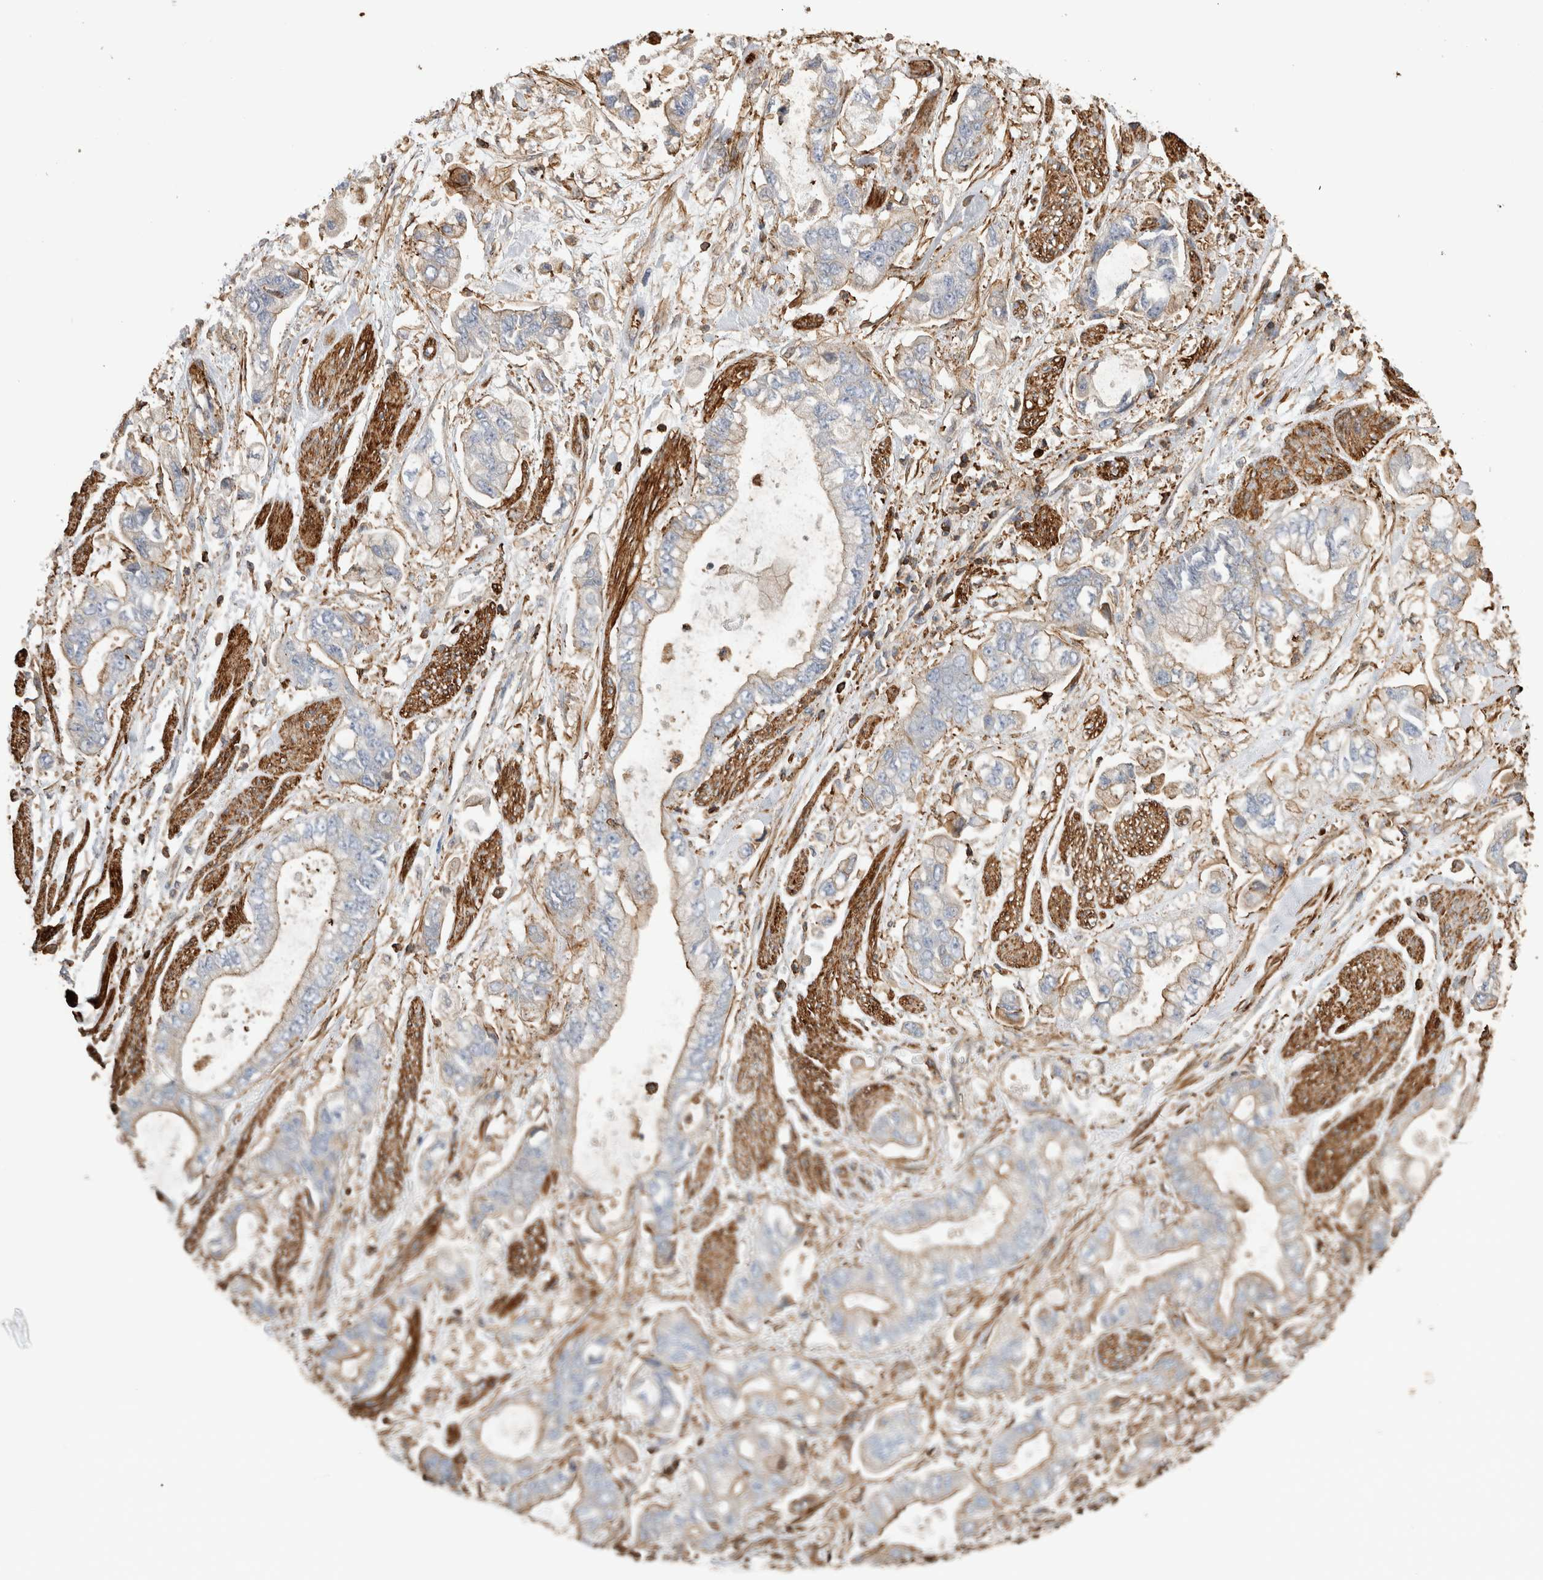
{"staining": {"intensity": "moderate", "quantity": "<25%", "location": "cytoplasmic/membranous"}, "tissue": "stomach cancer", "cell_type": "Tumor cells", "image_type": "cancer", "snomed": [{"axis": "morphology", "description": "Normal tissue, NOS"}, {"axis": "morphology", "description": "Adenocarcinoma, NOS"}, {"axis": "topography", "description": "Stomach"}], "caption": "Protein expression analysis of stomach adenocarcinoma displays moderate cytoplasmic/membranous positivity in about <25% of tumor cells. (IHC, brightfield microscopy, high magnification).", "gene": "GPER1", "patient": {"sex": "male", "age": 62}}